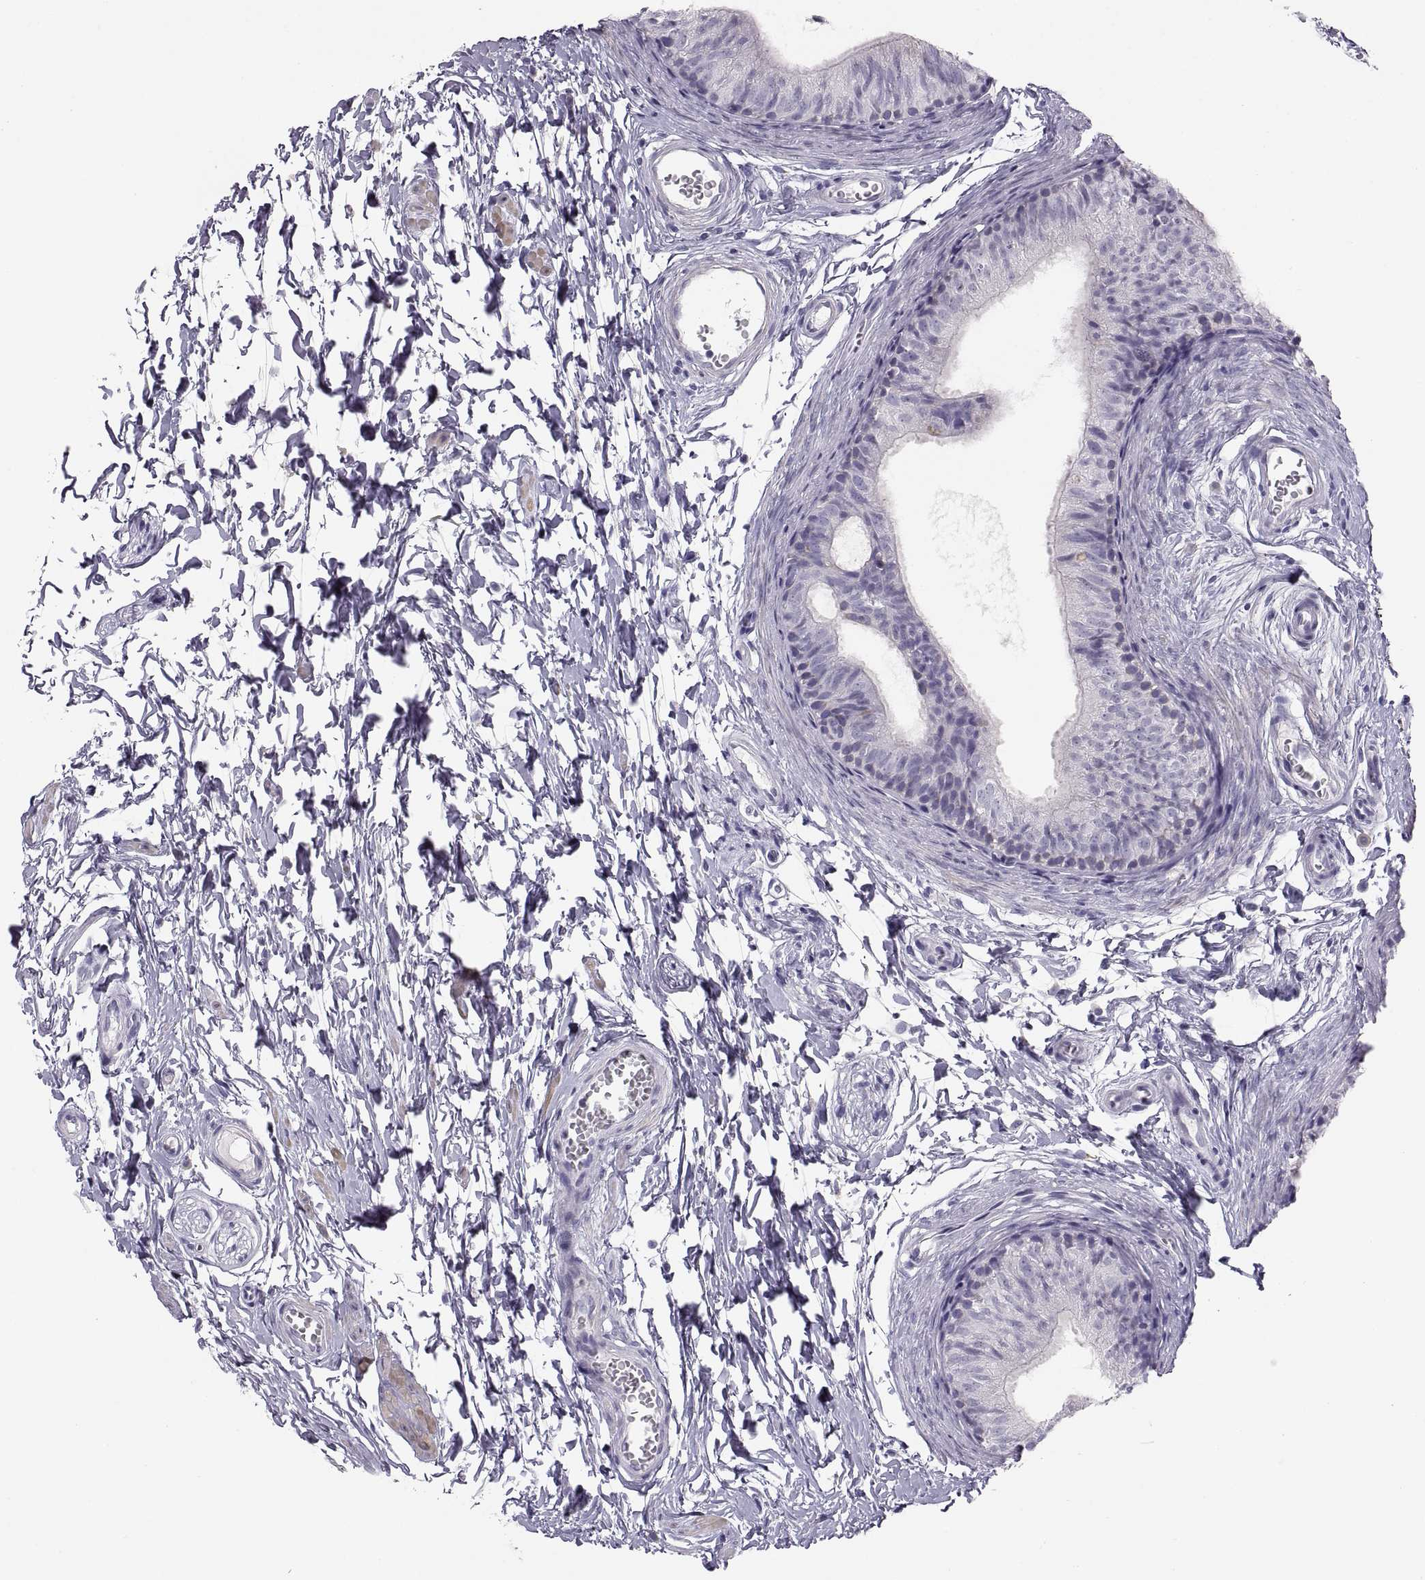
{"staining": {"intensity": "negative", "quantity": "none", "location": "none"}, "tissue": "epididymis", "cell_type": "Glandular cells", "image_type": "normal", "snomed": [{"axis": "morphology", "description": "Normal tissue, NOS"}, {"axis": "topography", "description": "Epididymis"}], "caption": "This is an immunohistochemistry (IHC) micrograph of benign human epididymis. There is no positivity in glandular cells.", "gene": "COL9A3", "patient": {"sex": "male", "age": 22}}